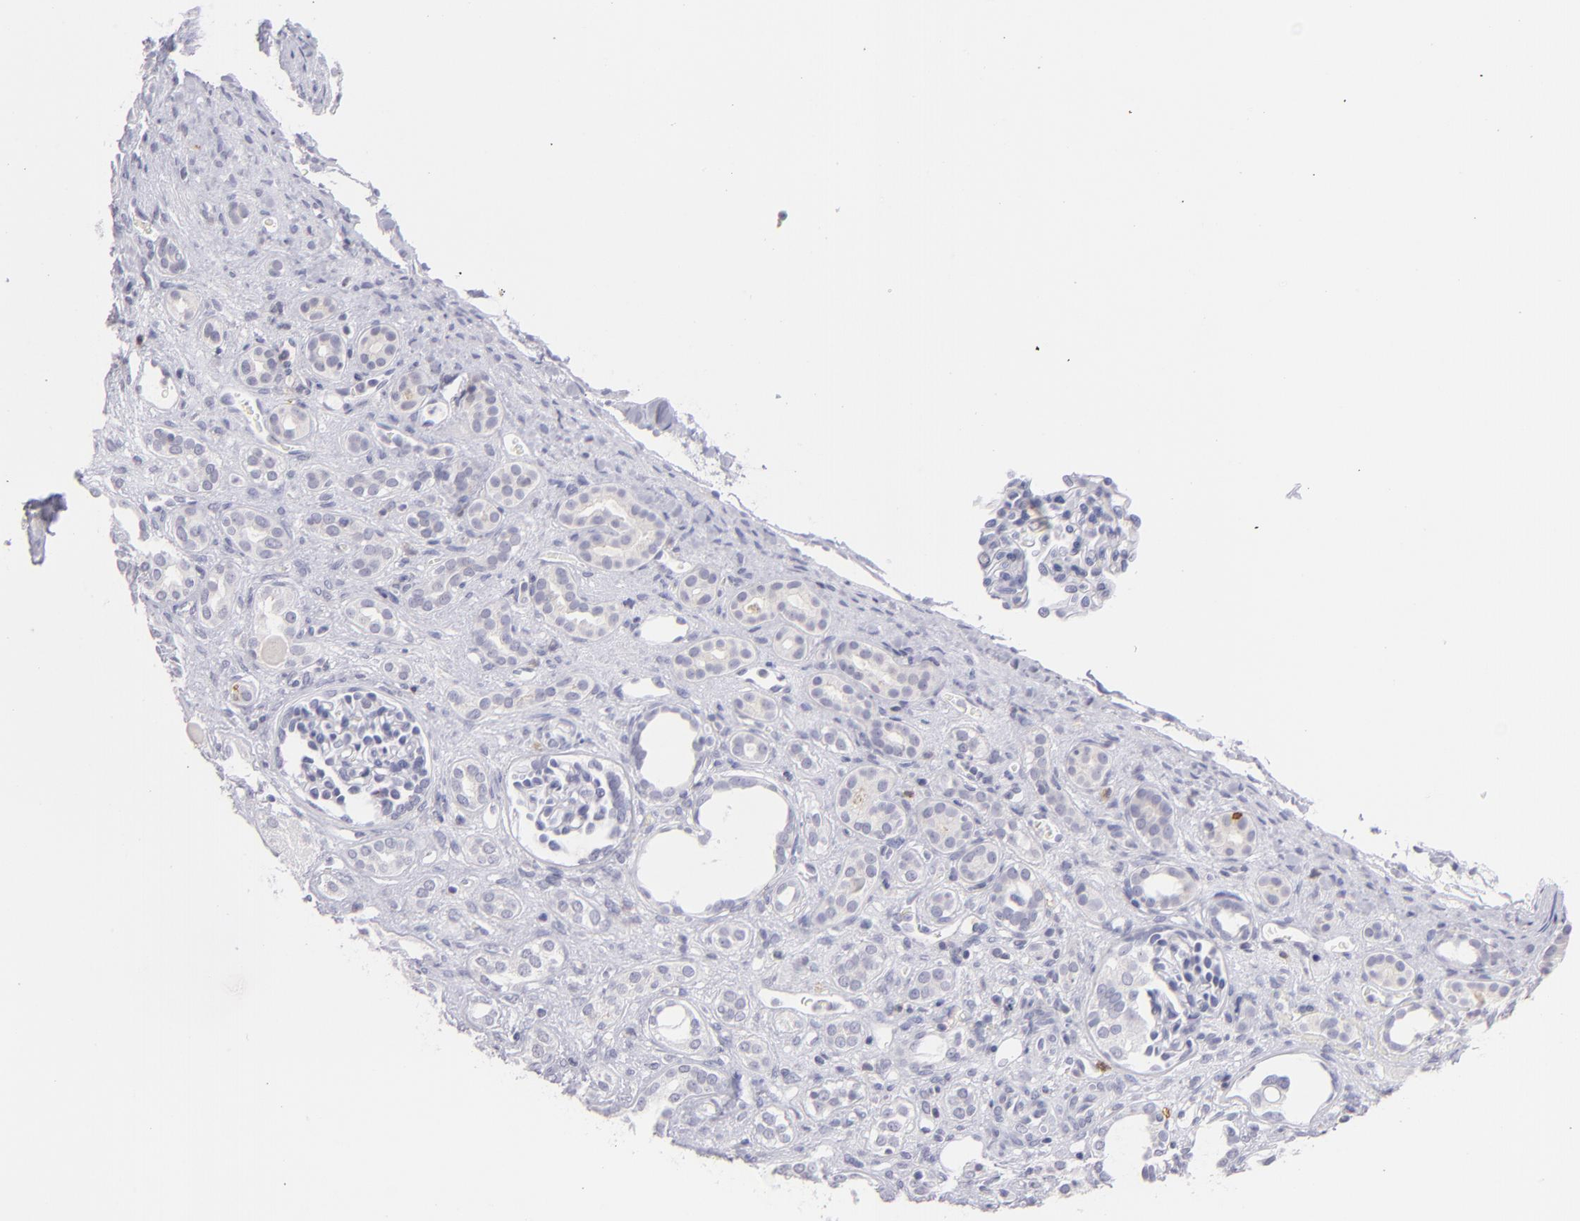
{"staining": {"intensity": "negative", "quantity": "none", "location": "none"}, "tissue": "kidney", "cell_type": "Cells in glomeruli", "image_type": "normal", "snomed": [{"axis": "morphology", "description": "Normal tissue, NOS"}, {"axis": "topography", "description": "Kidney"}], "caption": "Cells in glomeruli show no significant protein expression in benign kidney.", "gene": "IL2RA", "patient": {"sex": "male", "age": 7}}